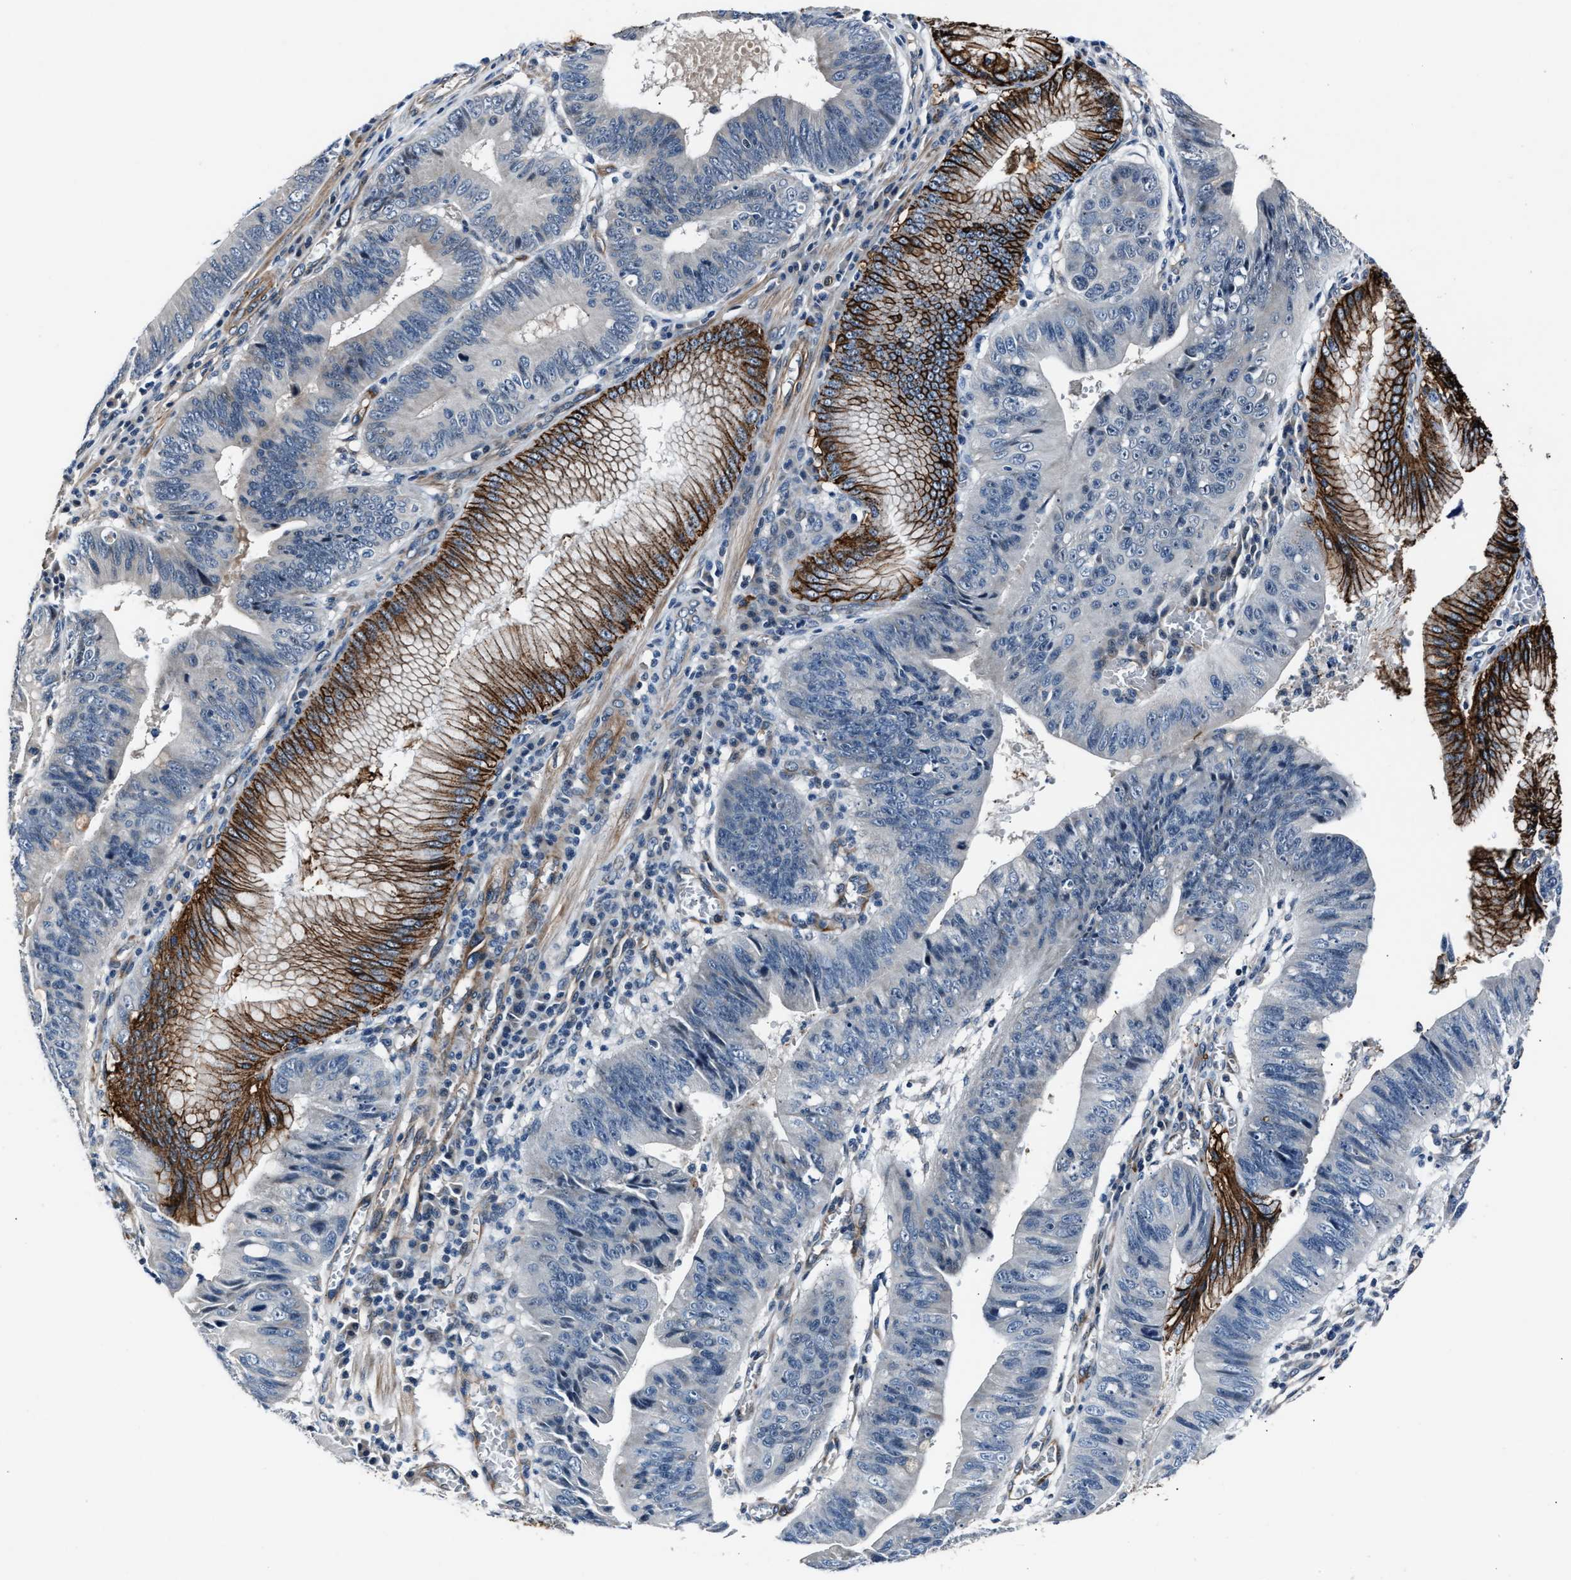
{"staining": {"intensity": "negative", "quantity": "none", "location": "none"}, "tissue": "stomach cancer", "cell_type": "Tumor cells", "image_type": "cancer", "snomed": [{"axis": "morphology", "description": "Adenocarcinoma, NOS"}, {"axis": "topography", "description": "Stomach"}], "caption": "Immunohistochemistry photomicrograph of neoplastic tissue: stomach cancer stained with DAB (3,3'-diaminobenzidine) exhibits no significant protein expression in tumor cells.", "gene": "MPDZ", "patient": {"sex": "male", "age": 59}}